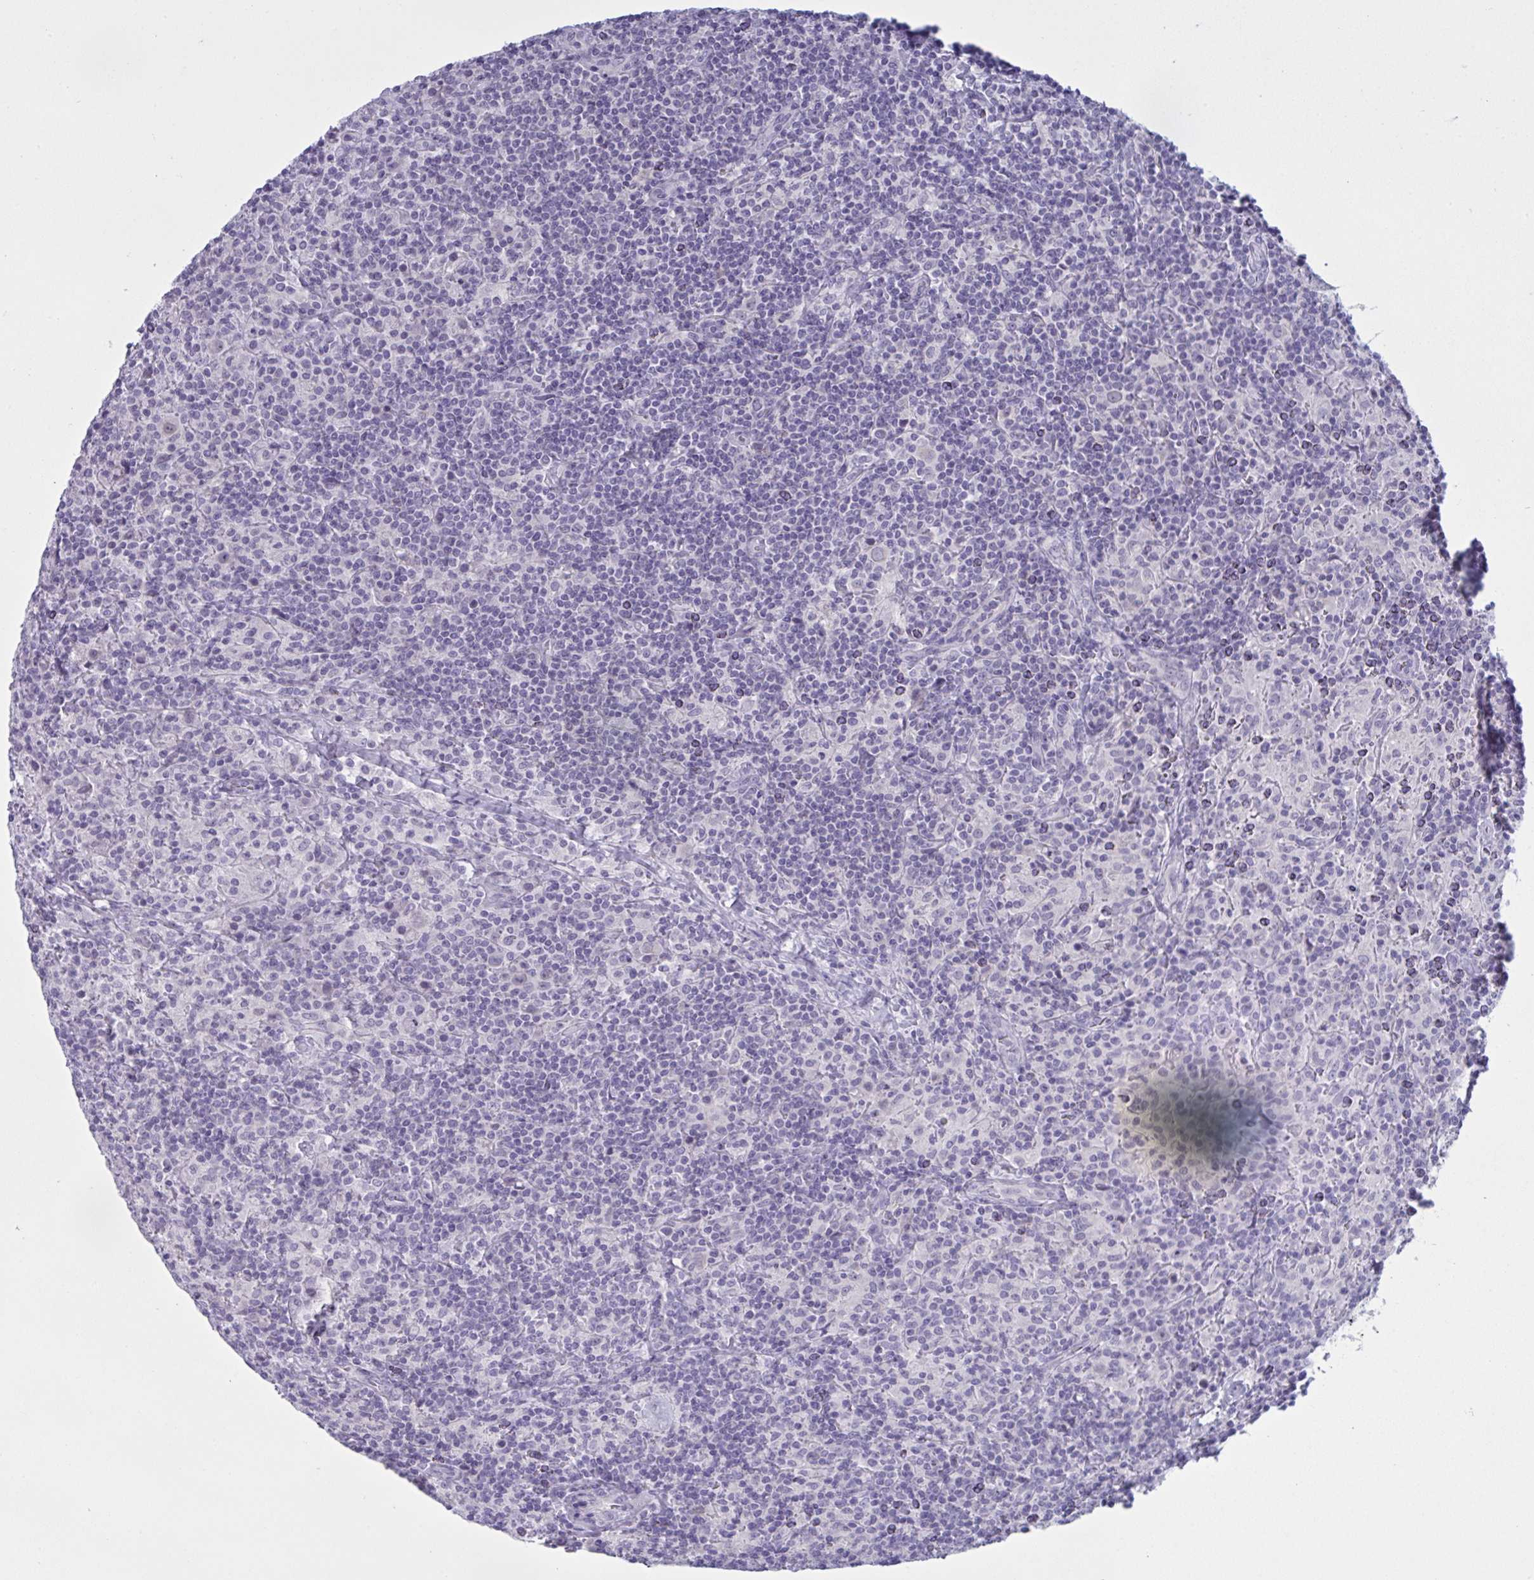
{"staining": {"intensity": "negative", "quantity": "none", "location": "none"}, "tissue": "lymphoma", "cell_type": "Tumor cells", "image_type": "cancer", "snomed": [{"axis": "morphology", "description": "Hodgkin's disease, NOS"}, {"axis": "topography", "description": "Lymph node"}], "caption": "Tumor cells are negative for brown protein staining in lymphoma.", "gene": "TENT5D", "patient": {"sex": "male", "age": 70}}